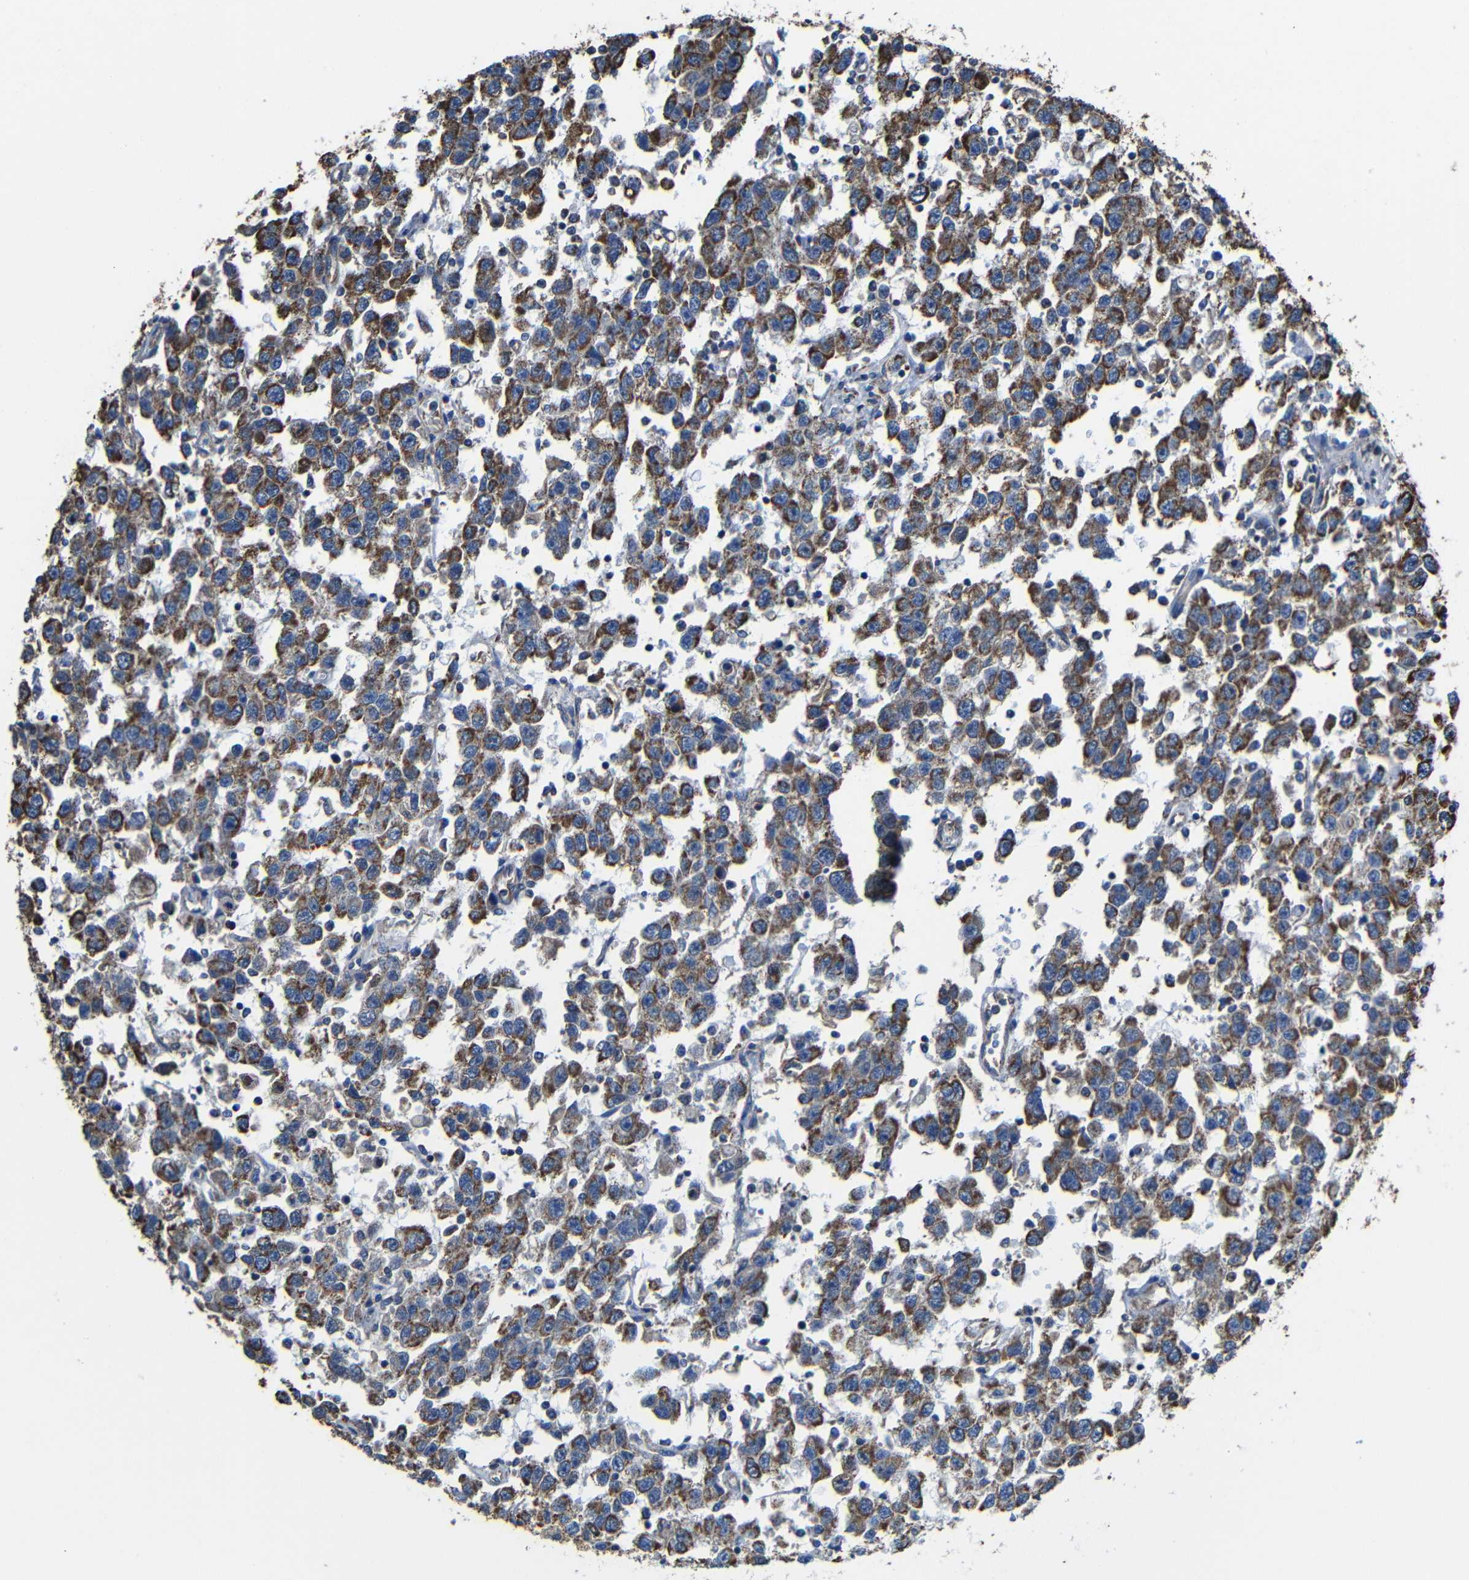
{"staining": {"intensity": "strong", "quantity": ">75%", "location": "cytoplasmic/membranous"}, "tissue": "testis cancer", "cell_type": "Tumor cells", "image_type": "cancer", "snomed": [{"axis": "morphology", "description": "Seminoma, NOS"}, {"axis": "topography", "description": "Testis"}], "caption": "This micrograph reveals immunohistochemistry (IHC) staining of human seminoma (testis), with high strong cytoplasmic/membranous positivity in about >75% of tumor cells.", "gene": "INTS6L", "patient": {"sex": "male", "age": 41}}